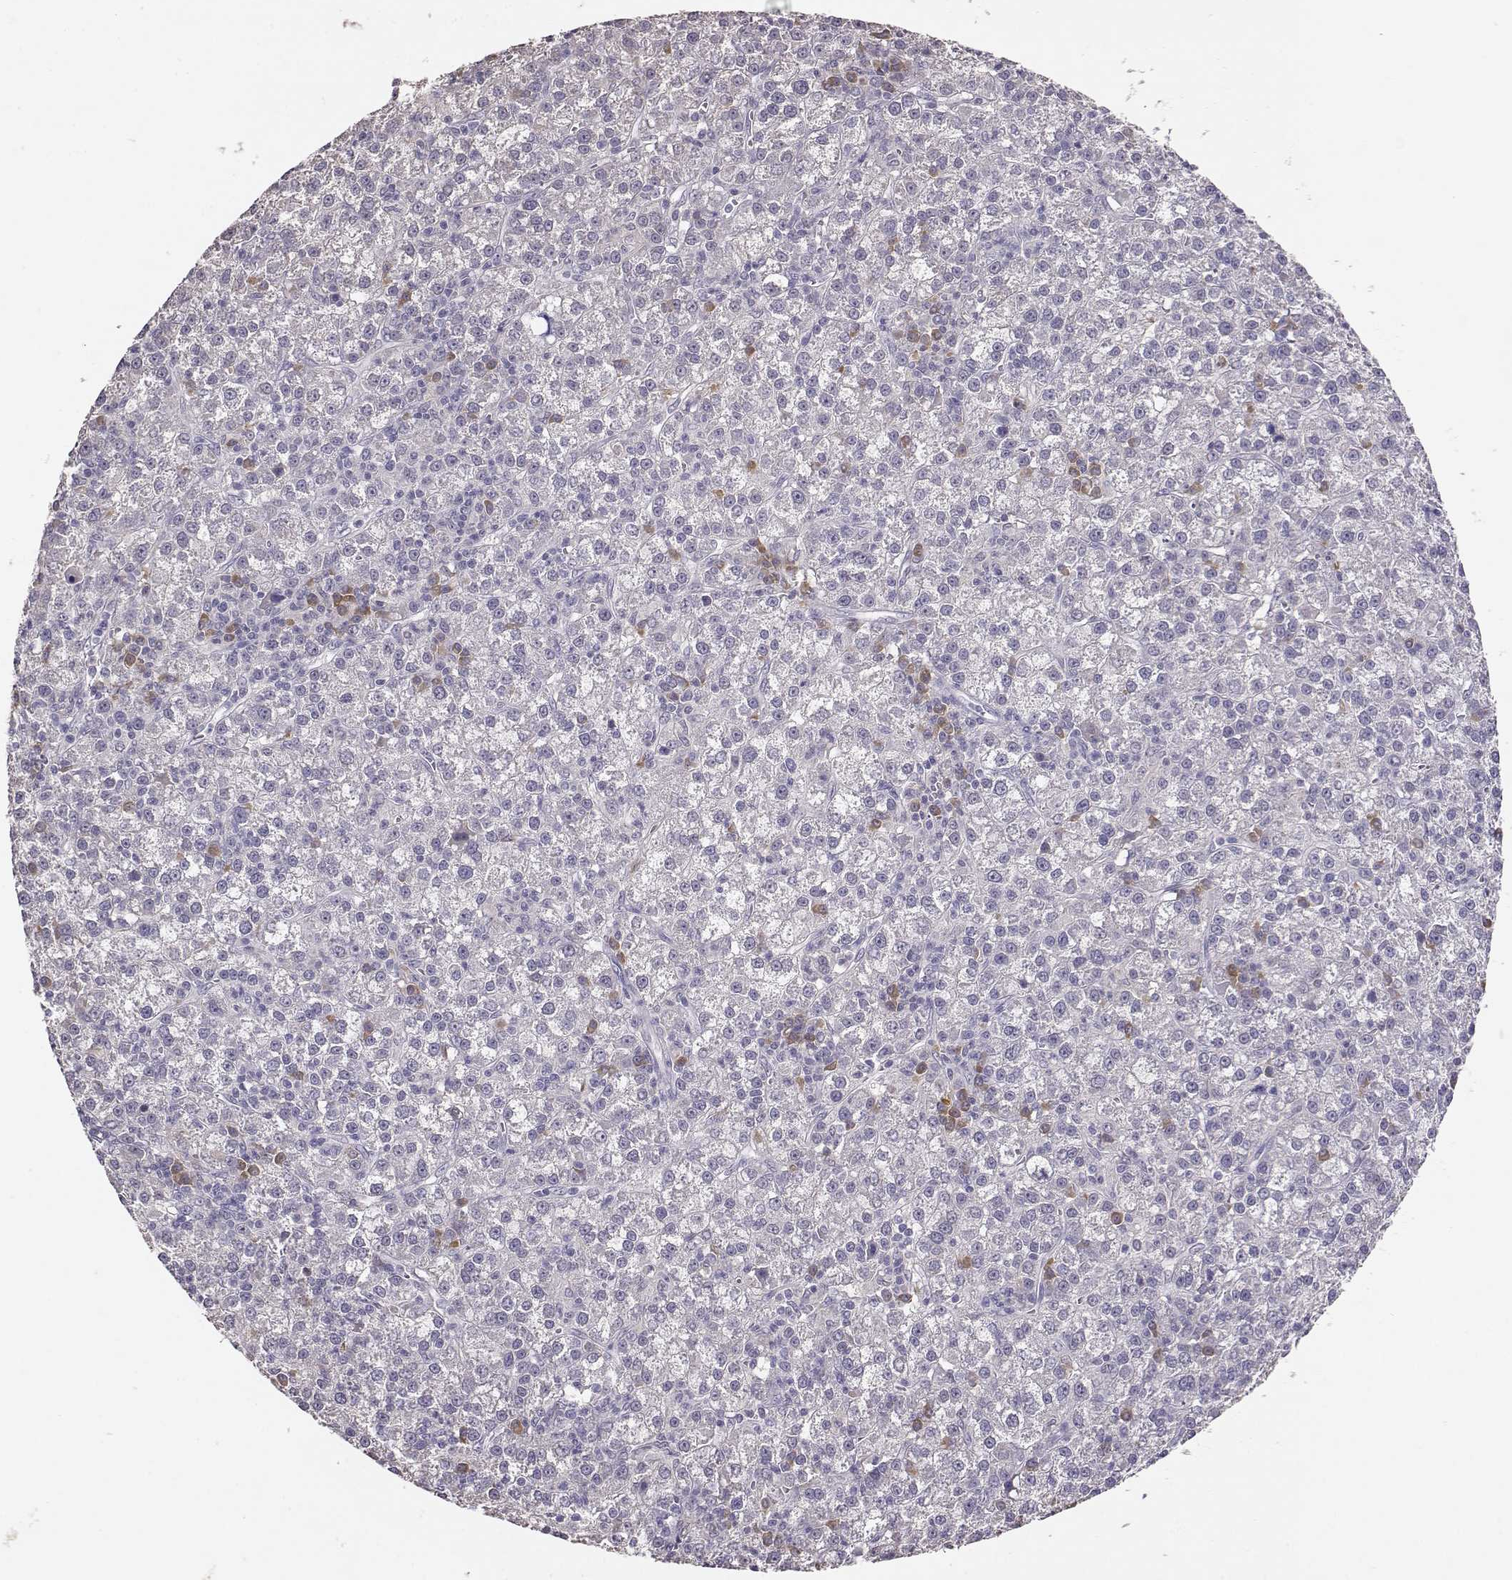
{"staining": {"intensity": "negative", "quantity": "none", "location": "none"}, "tissue": "liver cancer", "cell_type": "Tumor cells", "image_type": "cancer", "snomed": [{"axis": "morphology", "description": "Carcinoma, Hepatocellular, NOS"}, {"axis": "topography", "description": "Liver"}], "caption": "Immunohistochemical staining of hepatocellular carcinoma (liver) displays no significant expression in tumor cells.", "gene": "TACR1", "patient": {"sex": "female", "age": 60}}